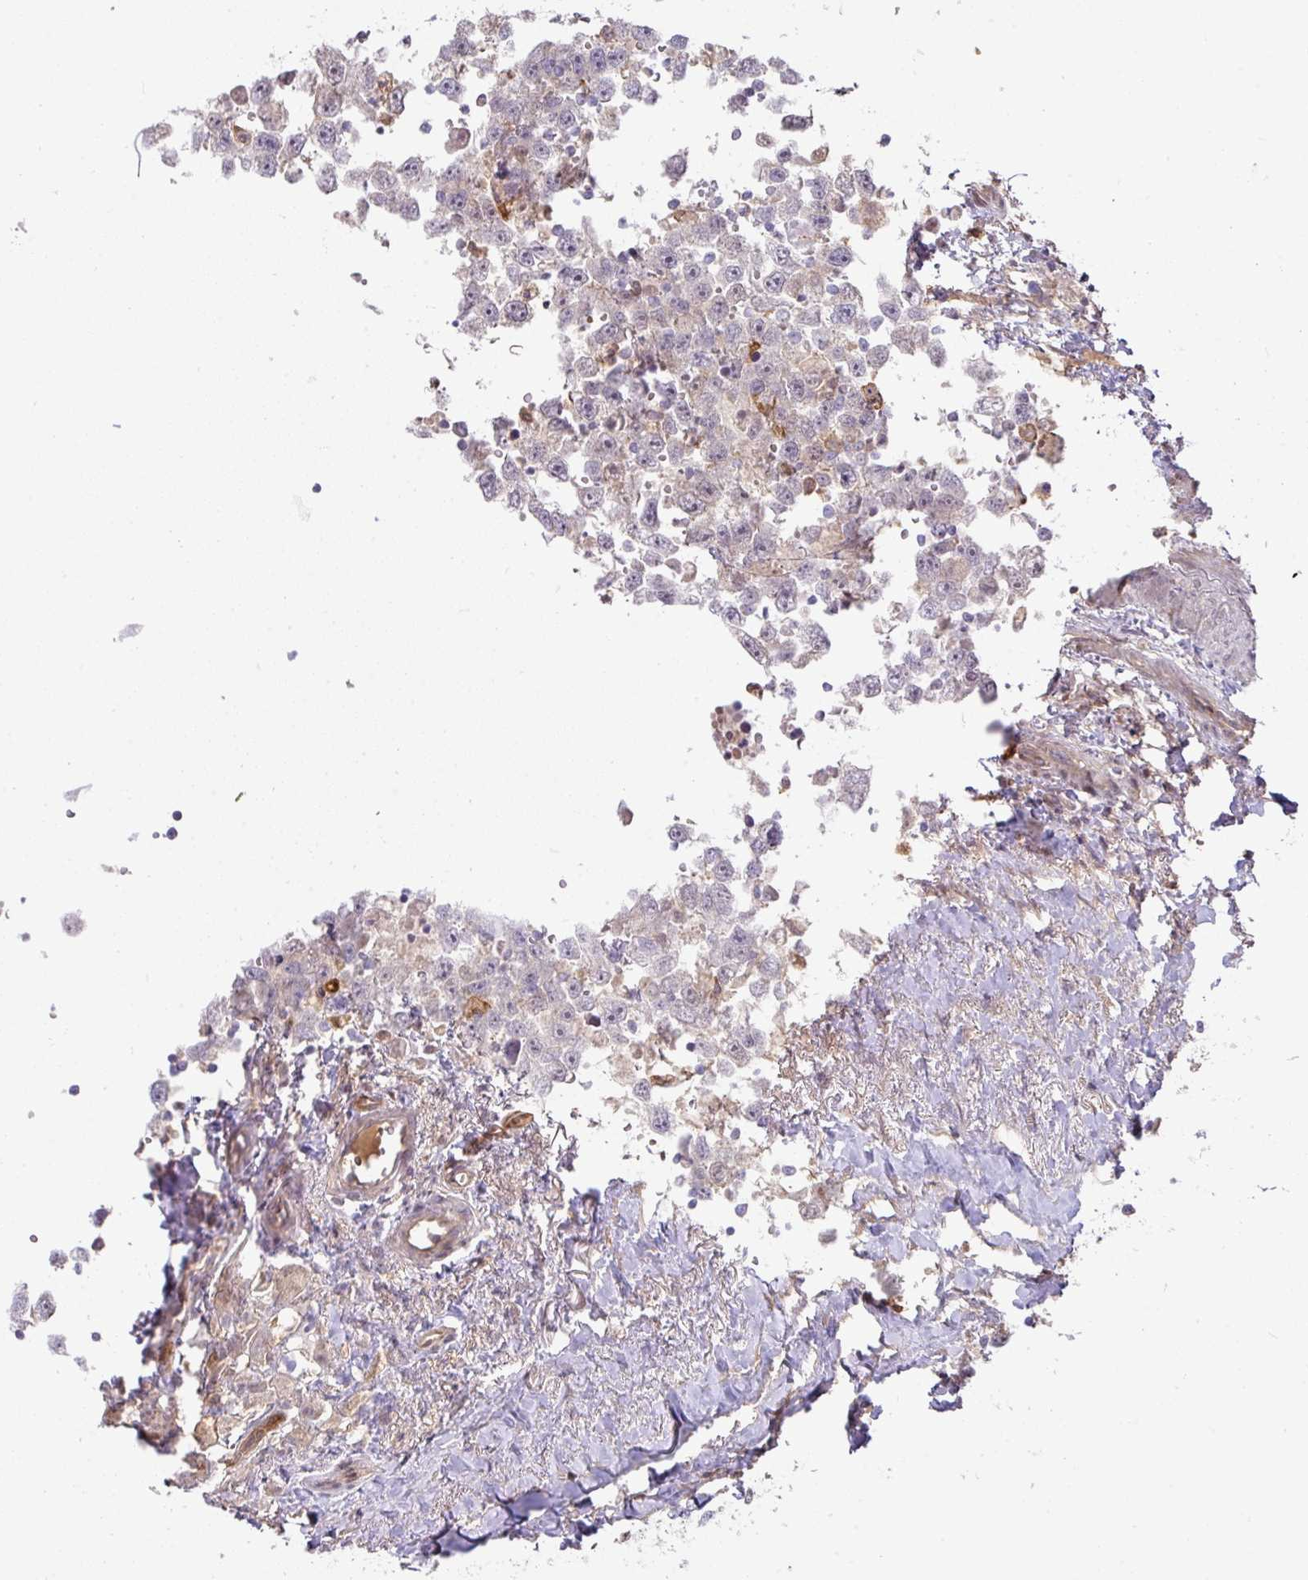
{"staining": {"intensity": "negative", "quantity": "none", "location": "none"}, "tissue": "testis cancer", "cell_type": "Tumor cells", "image_type": "cancer", "snomed": [{"axis": "morphology", "description": "Carcinoma, Embryonal, NOS"}, {"axis": "topography", "description": "Testis"}], "caption": "High power microscopy histopathology image of an IHC image of embryonal carcinoma (testis), revealing no significant positivity in tumor cells.", "gene": "GCNT7", "patient": {"sex": "male", "age": 83}}